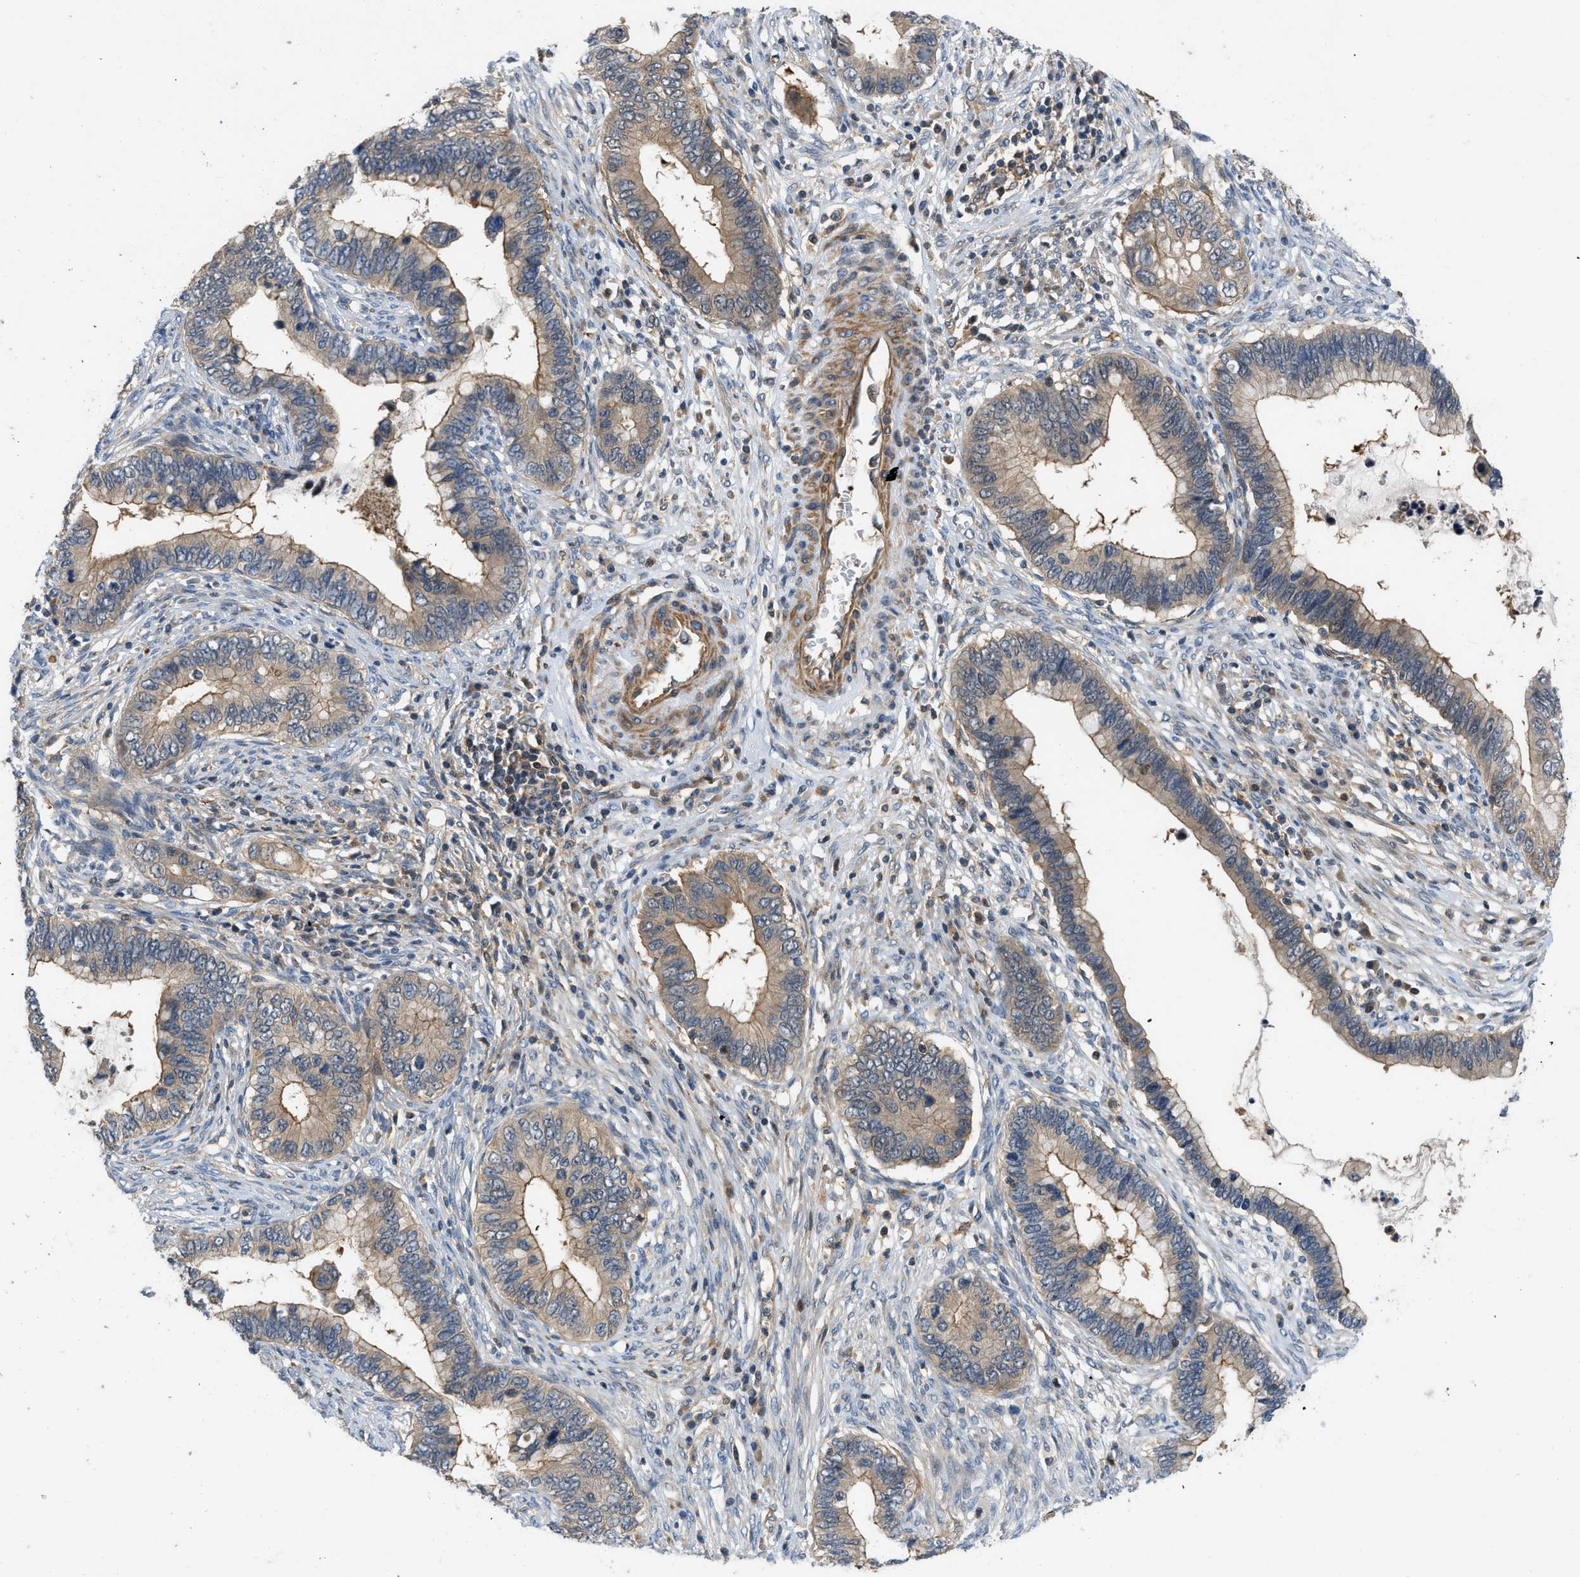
{"staining": {"intensity": "weak", "quantity": "25%-75%", "location": "cytoplasmic/membranous"}, "tissue": "cervical cancer", "cell_type": "Tumor cells", "image_type": "cancer", "snomed": [{"axis": "morphology", "description": "Adenocarcinoma, NOS"}, {"axis": "topography", "description": "Cervix"}], "caption": "This is a histology image of immunohistochemistry staining of cervical adenocarcinoma, which shows weak staining in the cytoplasmic/membranous of tumor cells.", "gene": "GPR31", "patient": {"sex": "female", "age": 44}}